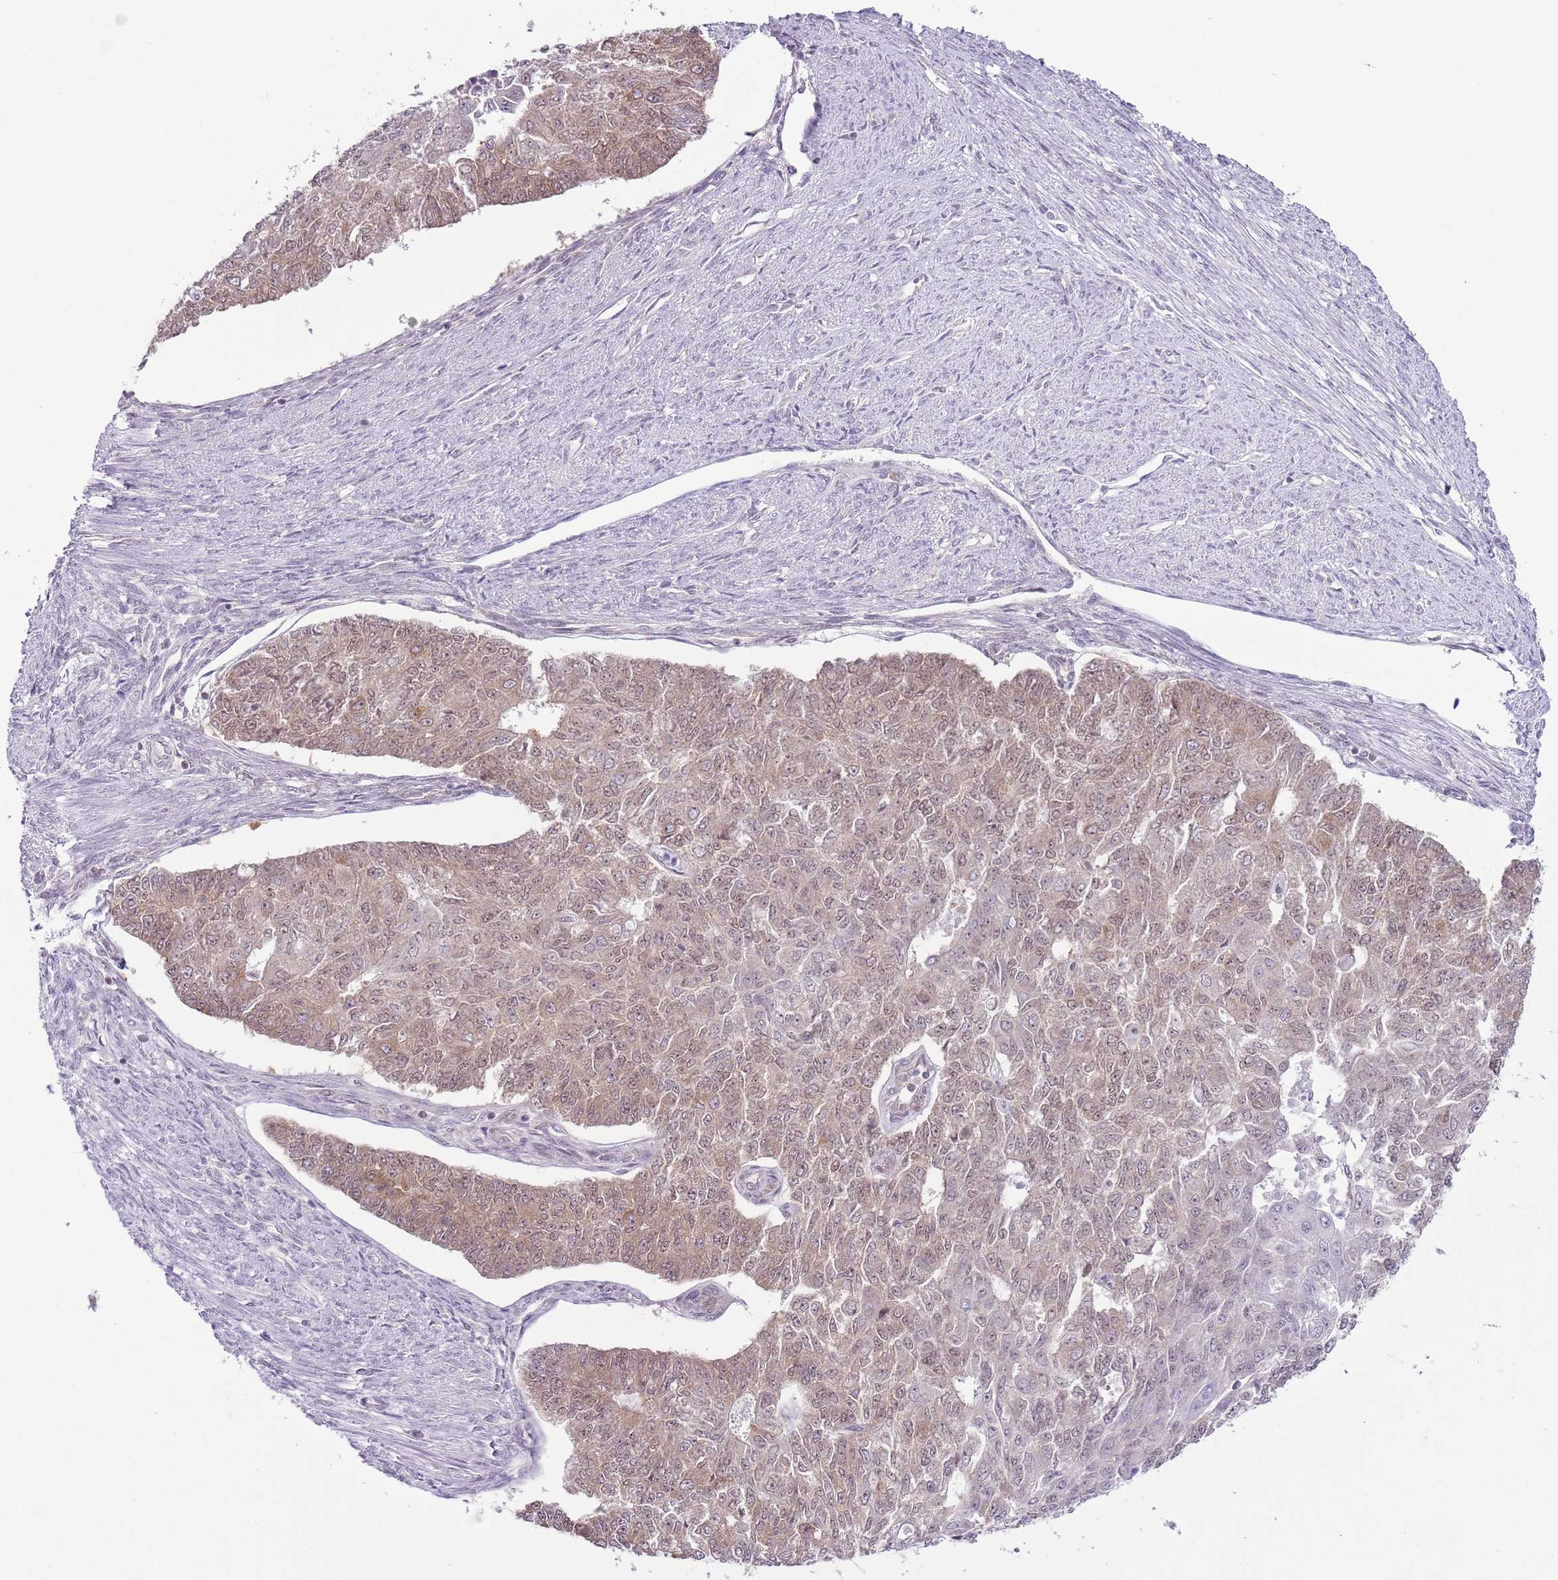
{"staining": {"intensity": "weak", "quantity": "25%-75%", "location": "cytoplasmic/membranous,nuclear"}, "tissue": "endometrial cancer", "cell_type": "Tumor cells", "image_type": "cancer", "snomed": [{"axis": "morphology", "description": "Adenocarcinoma, NOS"}, {"axis": "topography", "description": "Endometrium"}], "caption": "Protein expression analysis of adenocarcinoma (endometrial) reveals weak cytoplasmic/membranous and nuclear expression in approximately 25%-75% of tumor cells.", "gene": "SELENOH", "patient": {"sex": "female", "age": 32}}